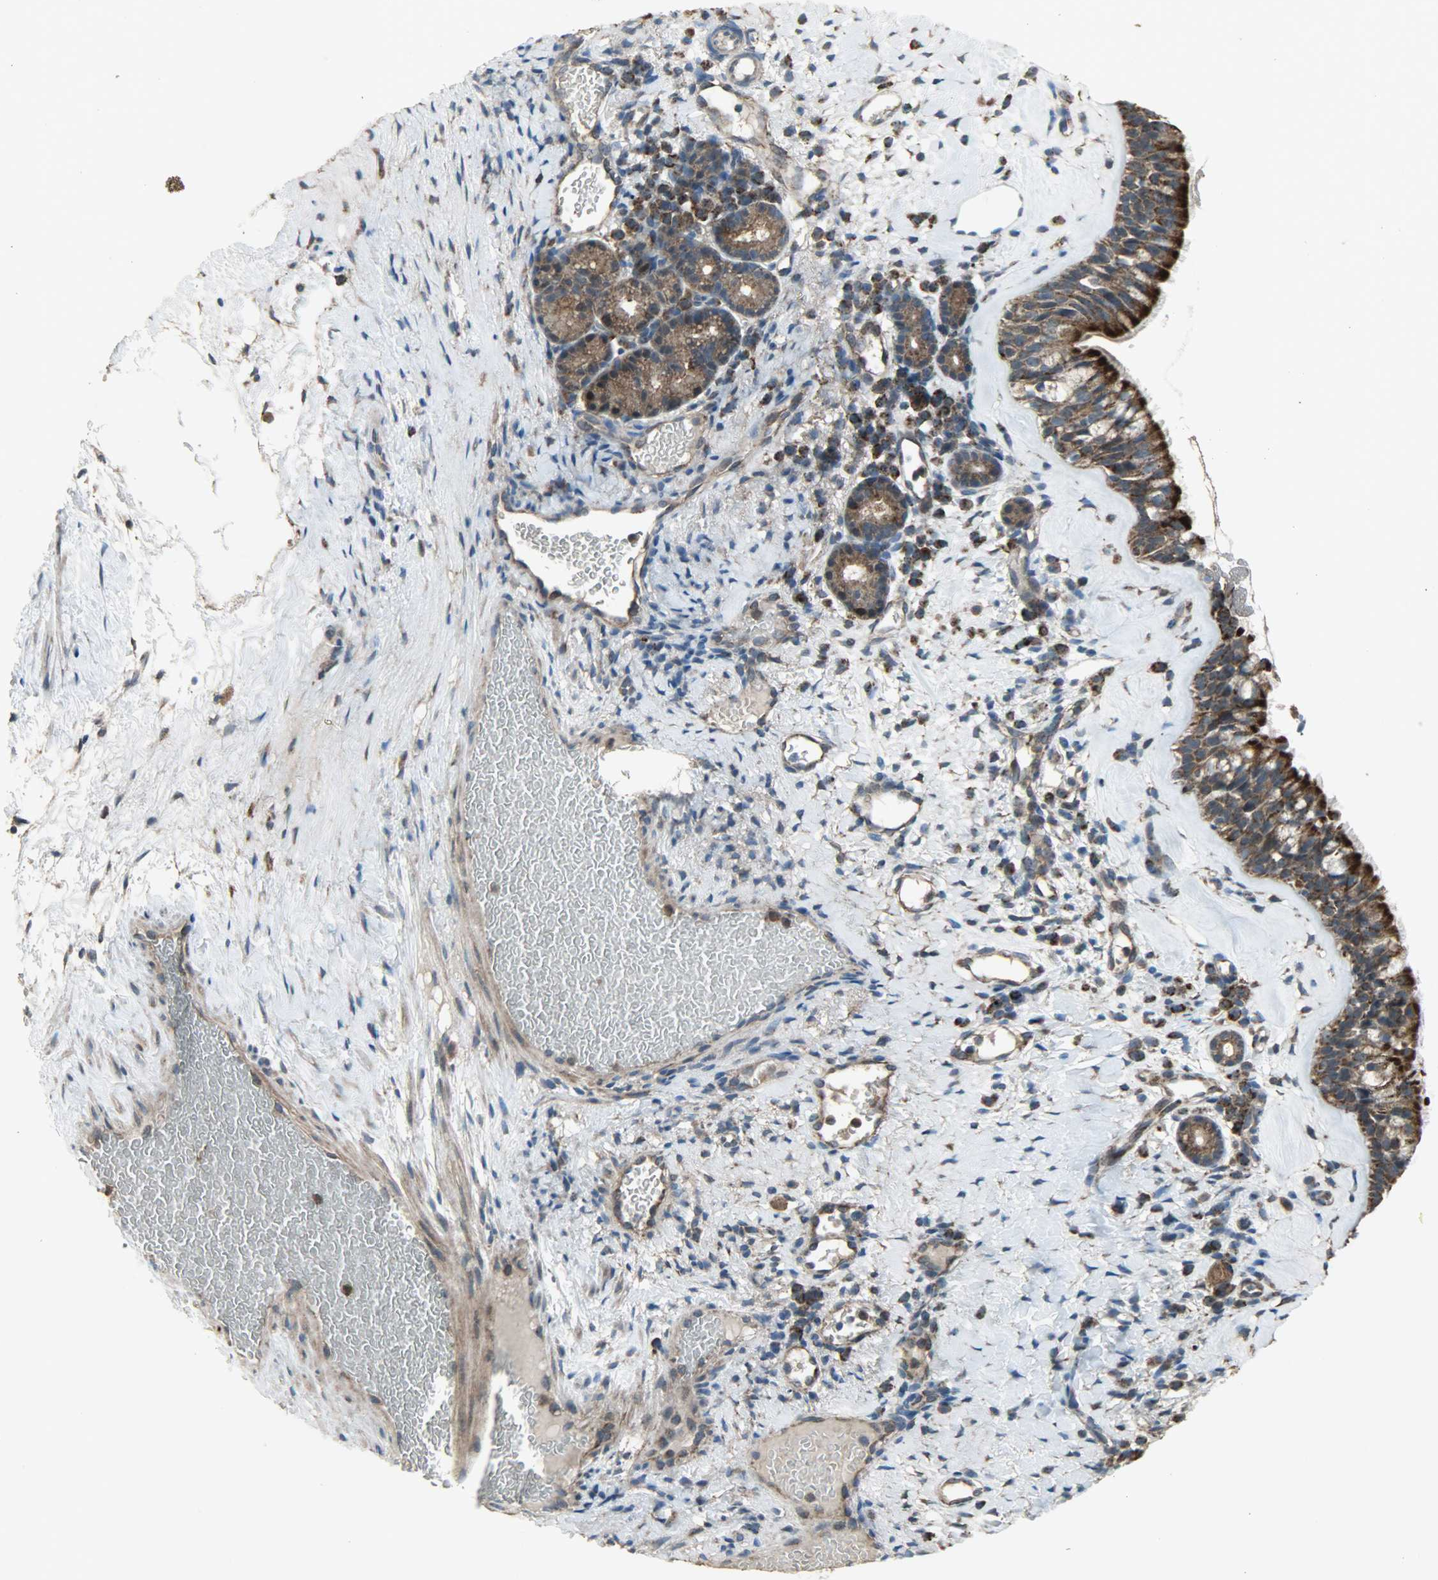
{"staining": {"intensity": "strong", "quantity": ">75%", "location": "cytoplasmic/membranous"}, "tissue": "nasopharynx", "cell_type": "Respiratory epithelial cells", "image_type": "normal", "snomed": [{"axis": "morphology", "description": "Normal tissue, NOS"}, {"axis": "morphology", "description": "Inflammation, NOS"}, {"axis": "topography", "description": "Nasopharynx"}], "caption": "The micrograph displays staining of normal nasopharynx, revealing strong cytoplasmic/membranous protein positivity (brown color) within respiratory epithelial cells. The protein is shown in brown color, while the nuclei are stained blue.", "gene": "AMT", "patient": {"sex": "female", "age": 55}}